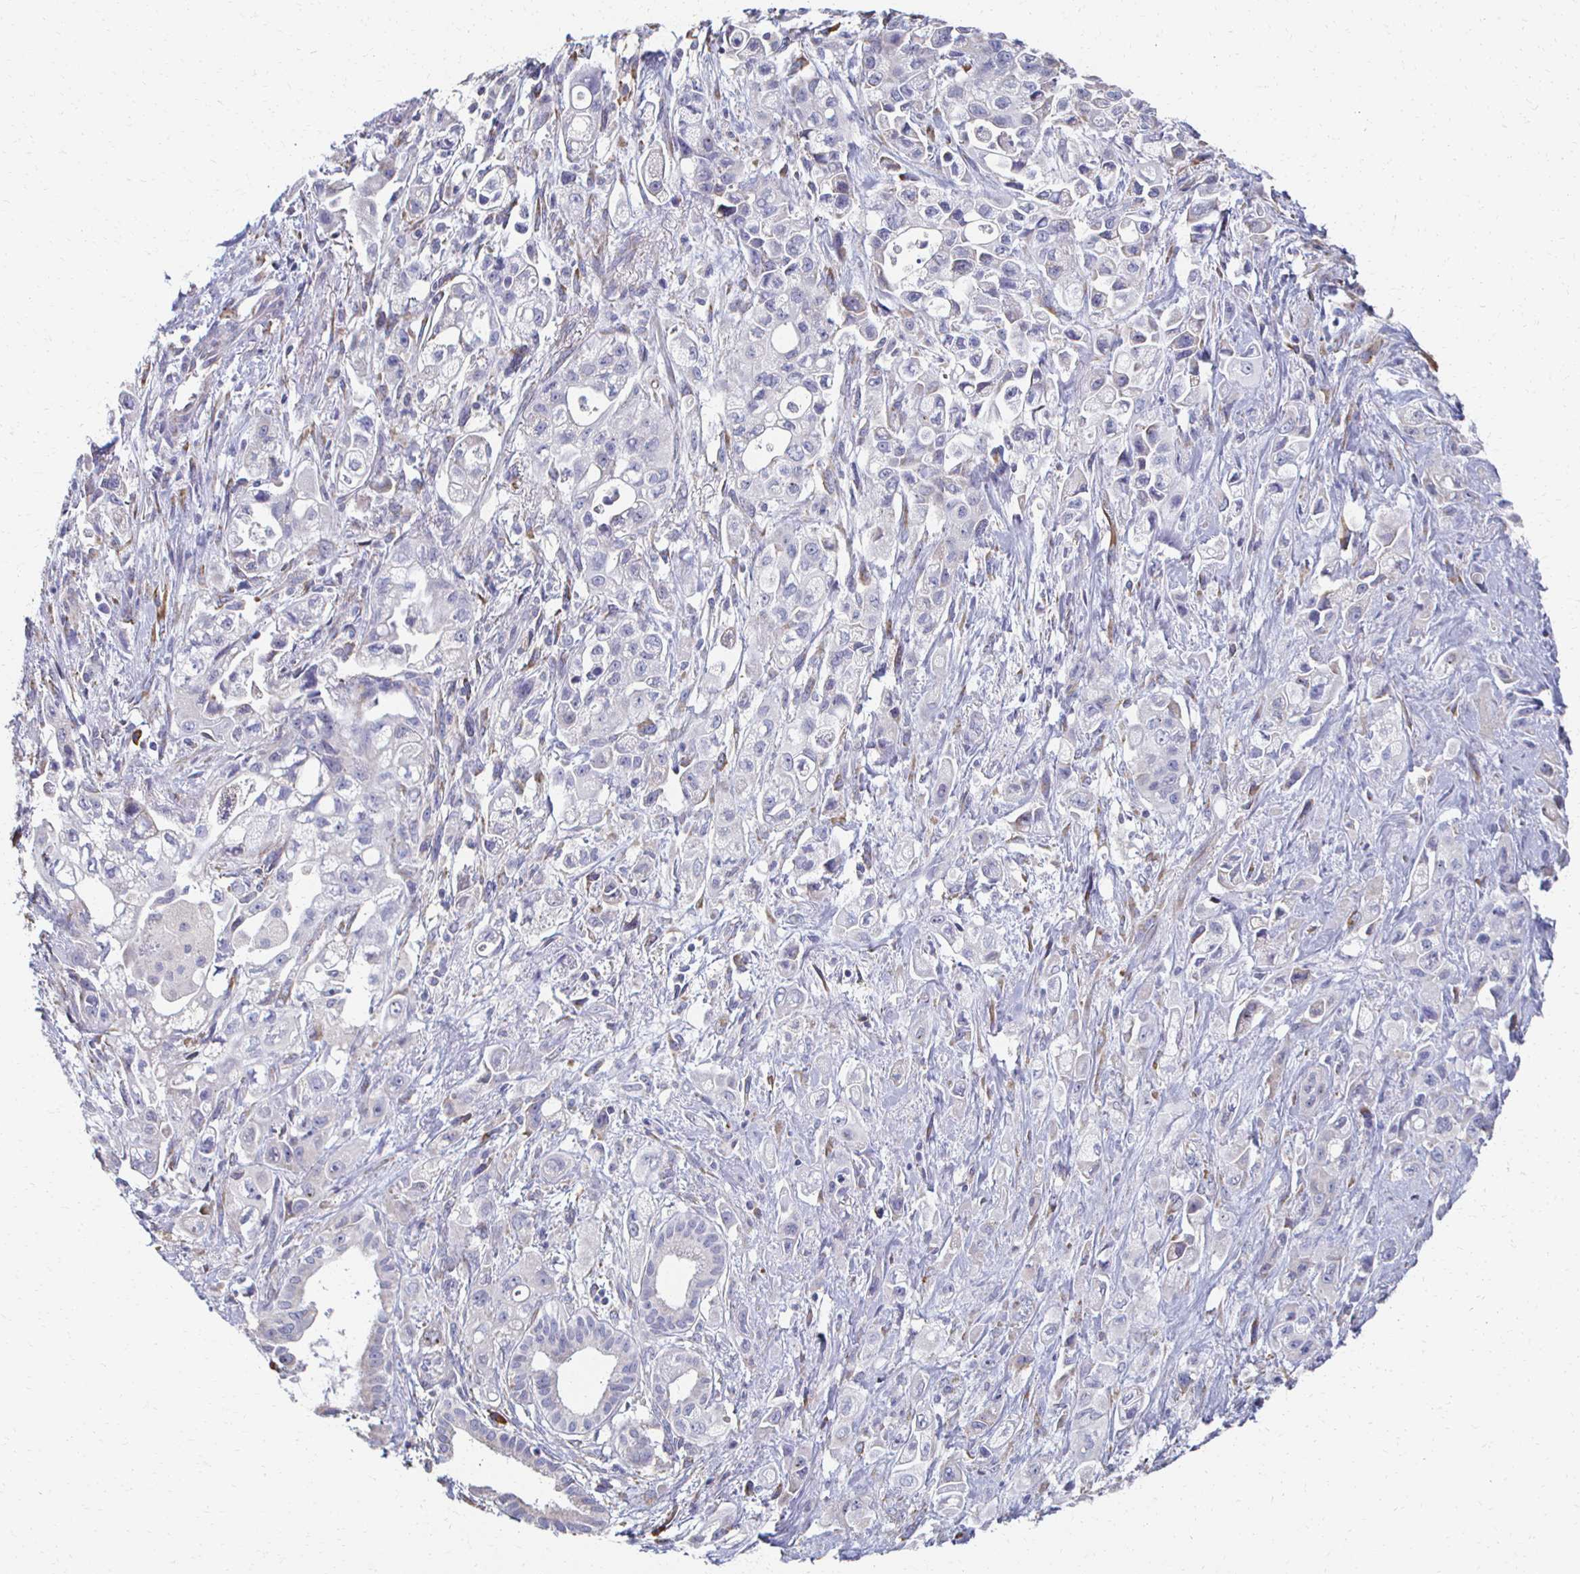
{"staining": {"intensity": "negative", "quantity": "none", "location": "none"}, "tissue": "pancreatic cancer", "cell_type": "Tumor cells", "image_type": "cancer", "snomed": [{"axis": "morphology", "description": "Adenocarcinoma, NOS"}, {"axis": "topography", "description": "Pancreas"}], "caption": "An immunohistochemistry image of adenocarcinoma (pancreatic) is shown. There is no staining in tumor cells of adenocarcinoma (pancreatic).", "gene": "ATP1A3", "patient": {"sex": "female", "age": 66}}